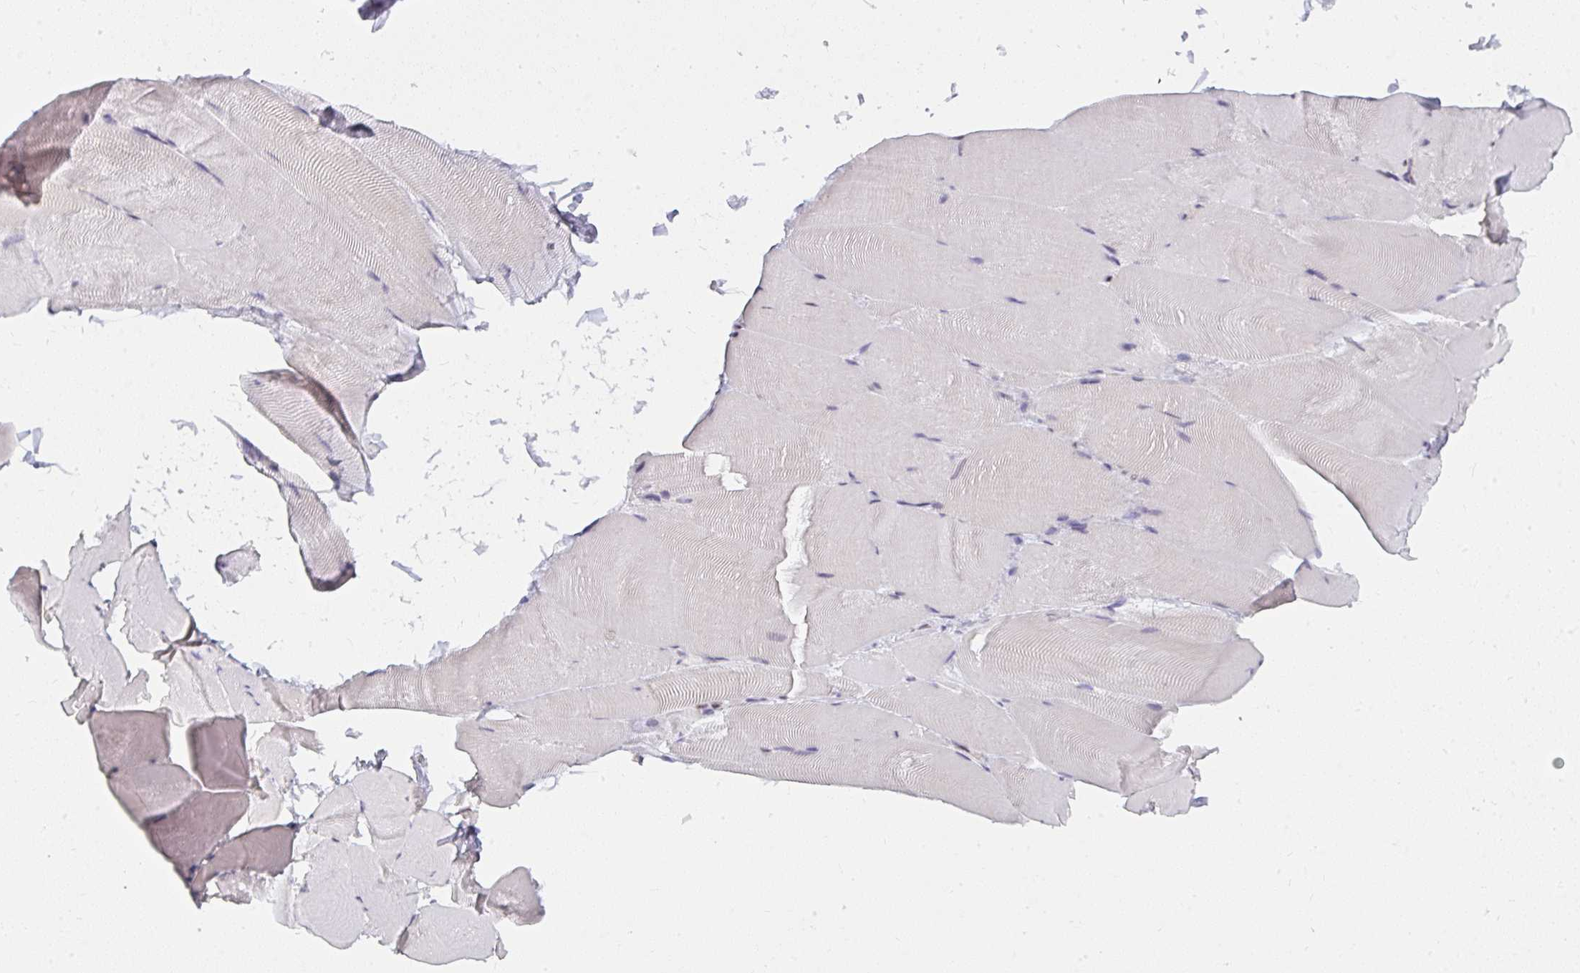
{"staining": {"intensity": "moderate", "quantity": "25%-75%", "location": "nuclear"}, "tissue": "skeletal muscle", "cell_type": "Myocytes", "image_type": "normal", "snomed": [{"axis": "morphology", "description": "Normal tissue, NOS"}, {"axis": "topography", "description": "Skeletal muscle"}], "caption": "Protein expression analysis of benign skeletal muscle displays moderate nuclear expression in approximately 25%-75% of myocytes. Nuclei are stained in blue.", "gene": "SYNCRIP", "patient": {"sex": "female", "age": 64}}